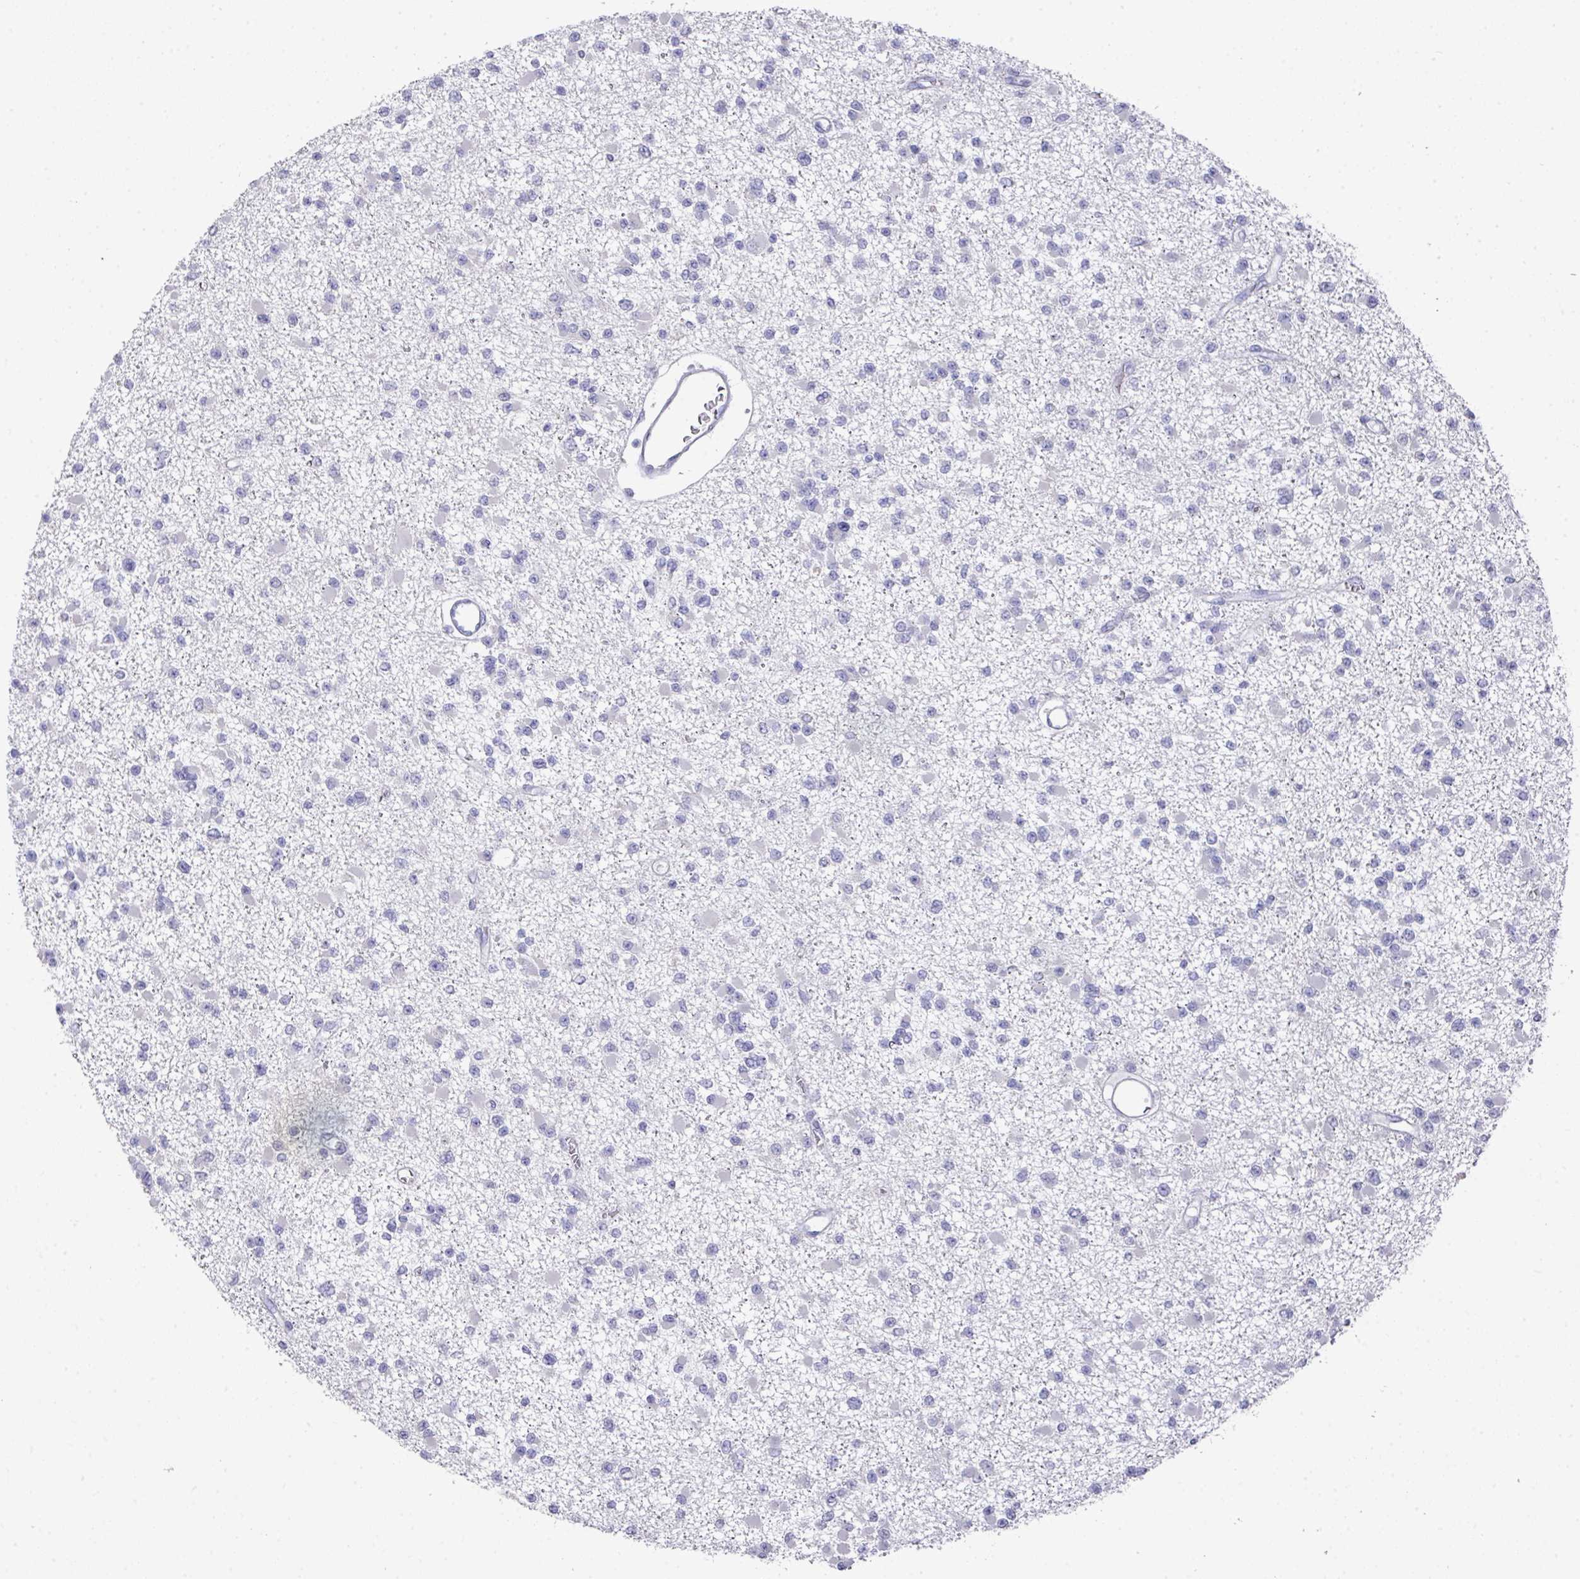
{"staining": {"intensity": "negative", "quantity": "none", "location": "none"}, "tissue": "glioma", "cell_type": "Tumor cells", "image_type": "cancer", "snomed": [{"axis": "morphology", "description": "Glioma, malignant, Low grade"}, {"axis": "topography", "description": "Brain"}], "caption": "High magnification brightfield microscopy of glioma stained with DAB (brown) and counterstained with hematoxylin (blue): tumor cells show no significant positivity. Brightfield microscopy of immunohistochemistry (IHC) stained with DAB (3,3'-diaminobenzidine) (brown) and hematoxylin (blue), captured at high magnification.", "gene": "DAZL", "patient": {"sex": "female", "age": 22}}